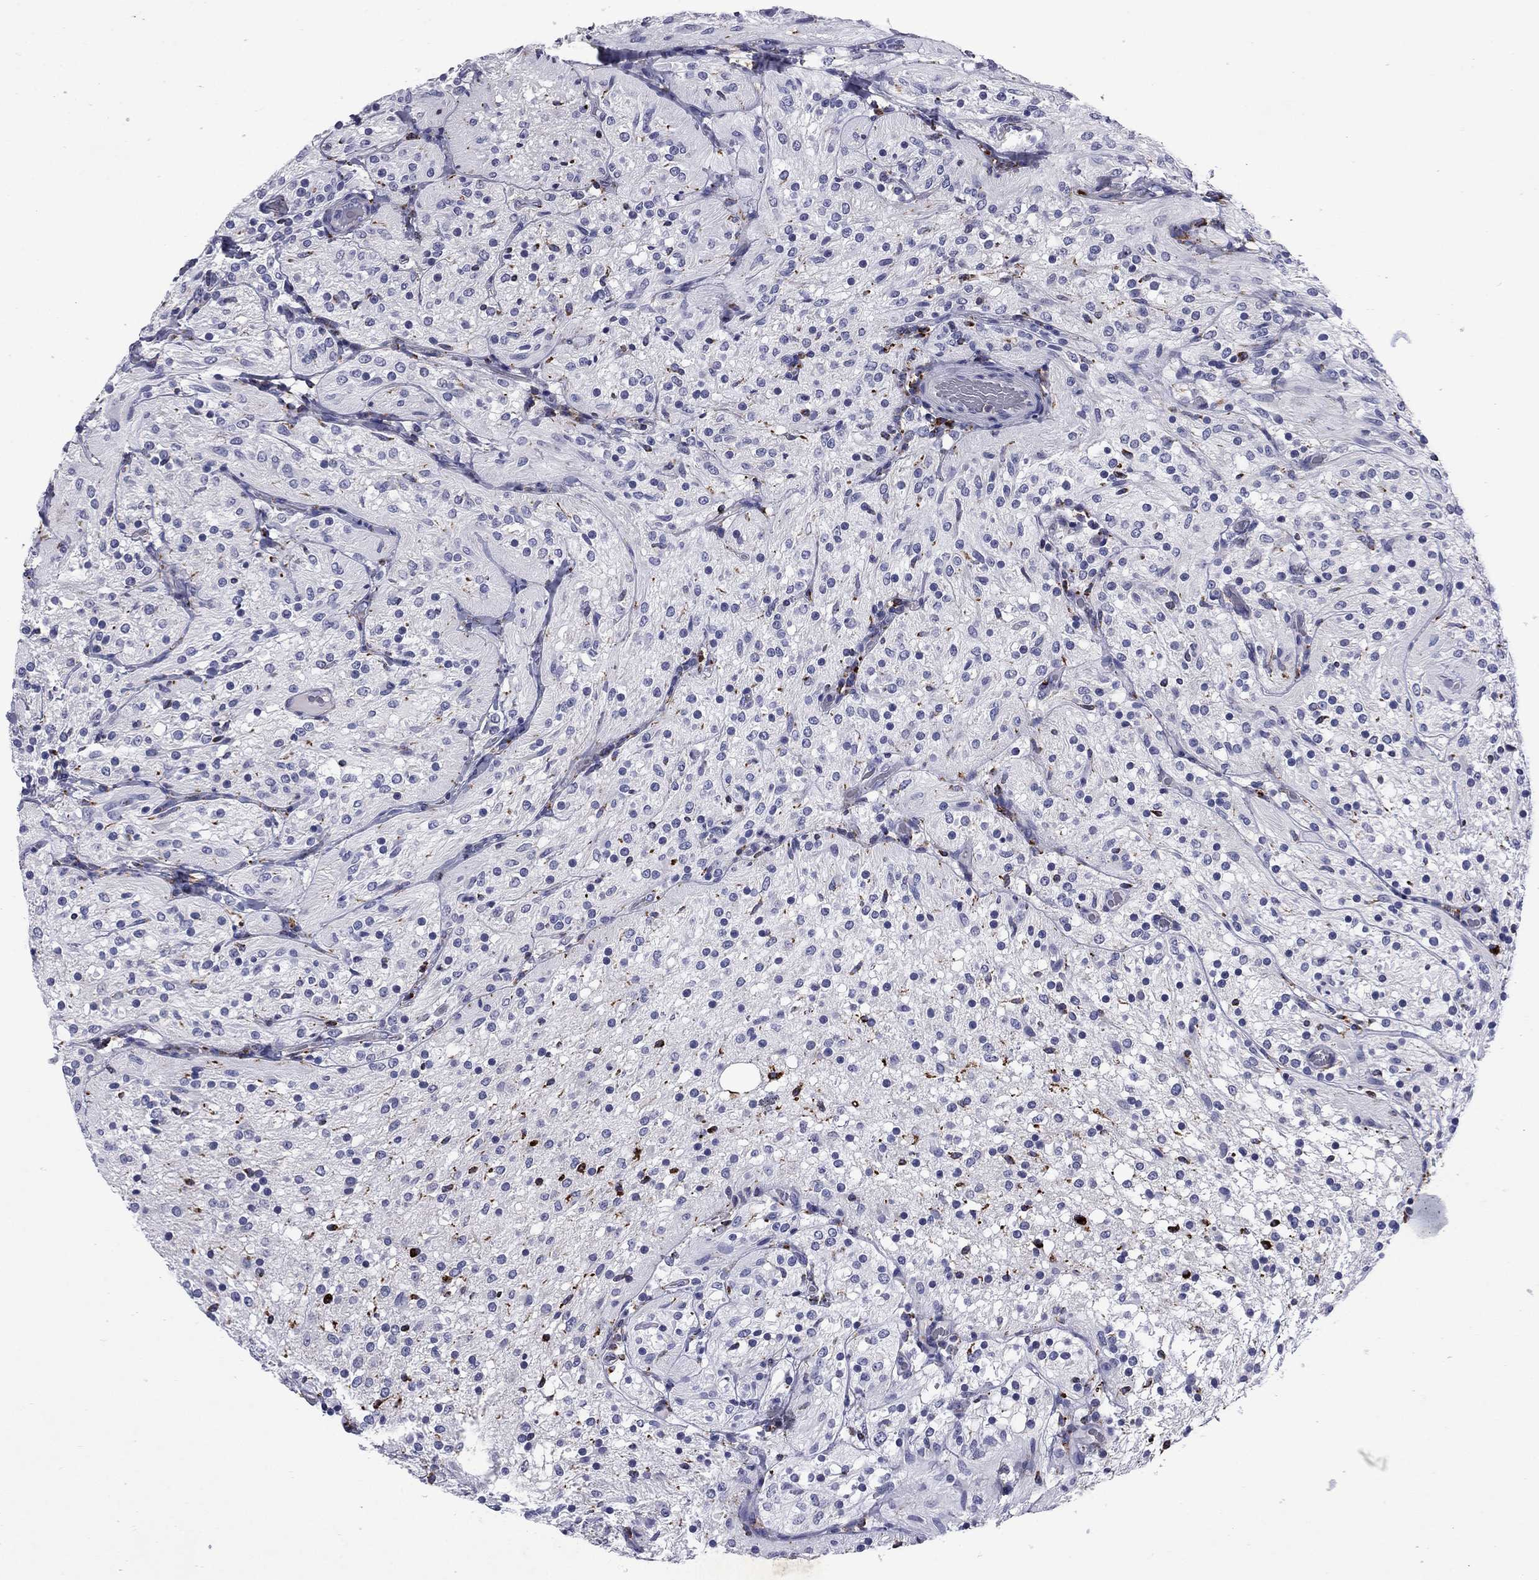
{"staining": {"intensity": "negative", "quantity": "none", "location": "none"}, "tissue": "glioma", "cell_type": "Tumor cells", "image_type": "cancer", "snomed": [{"axis": "morphology", "description": "Glioma, malignant, Low grade"}, {"axis": "topography", "description": "Brain"}], "caption": "Tumor cells show no significant positivity in glioma.", "gene": "MADCAM1", "patient": {"sex": "male", "age": 3}}